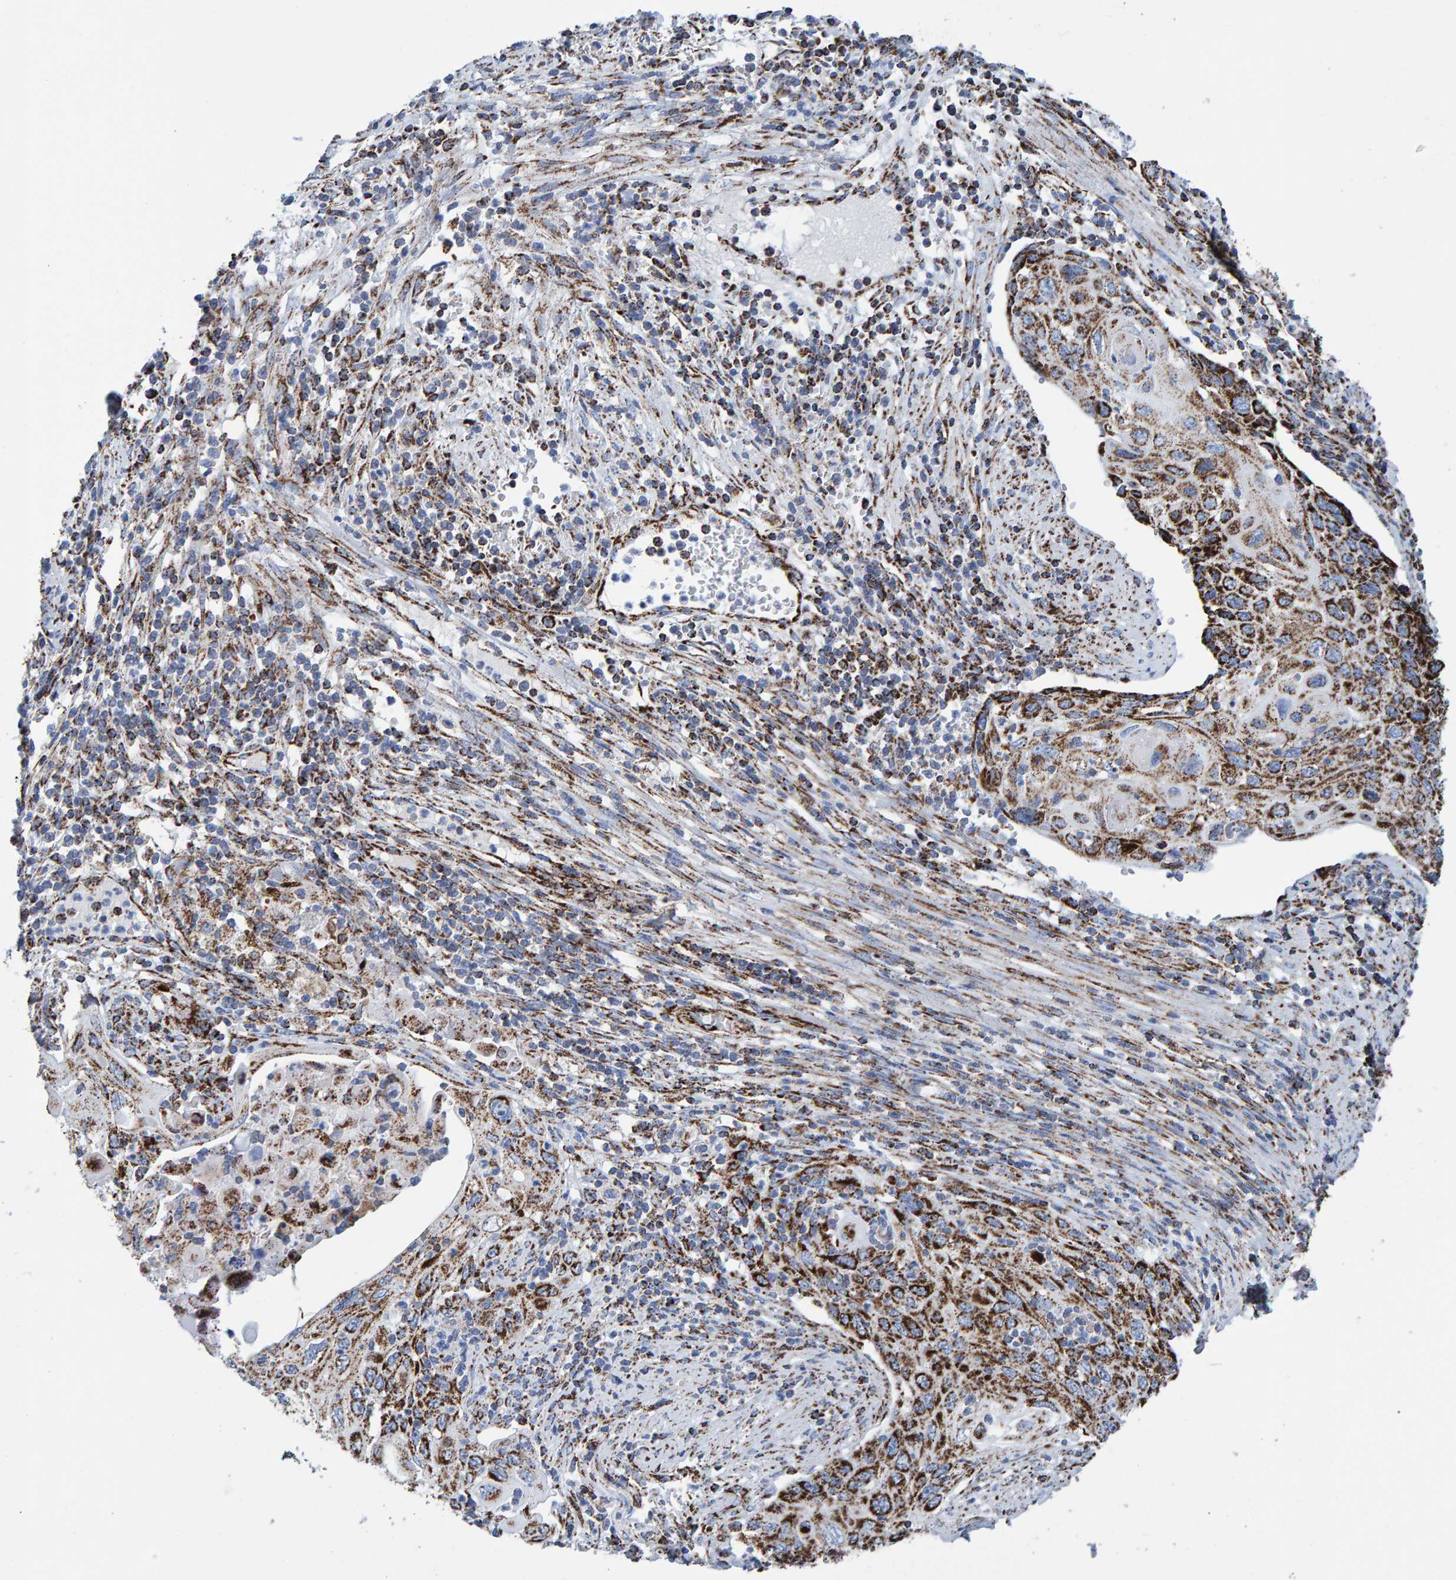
{"staining": {"intensity": "strong", "quantity": ">75%", "location": "cytoplasmic/membranous"}, "tissue": "cervical cancer", "cell_type": "Tumor cells", "image_type": "cancer", "snomed": [{"axis": "morphology", "description": "Squamous cell carcinoma, NOS"}, {"axis": "topography", "description": "Cervix"}], "caption": "Immunohistochemical staining of cervical cancer reveals strong cytoplasmic/membranous protein positivity in about >75% of tumor cells.", "gene": "ENSG00000262660", "patient": {"sex": "female", "age": 70}}